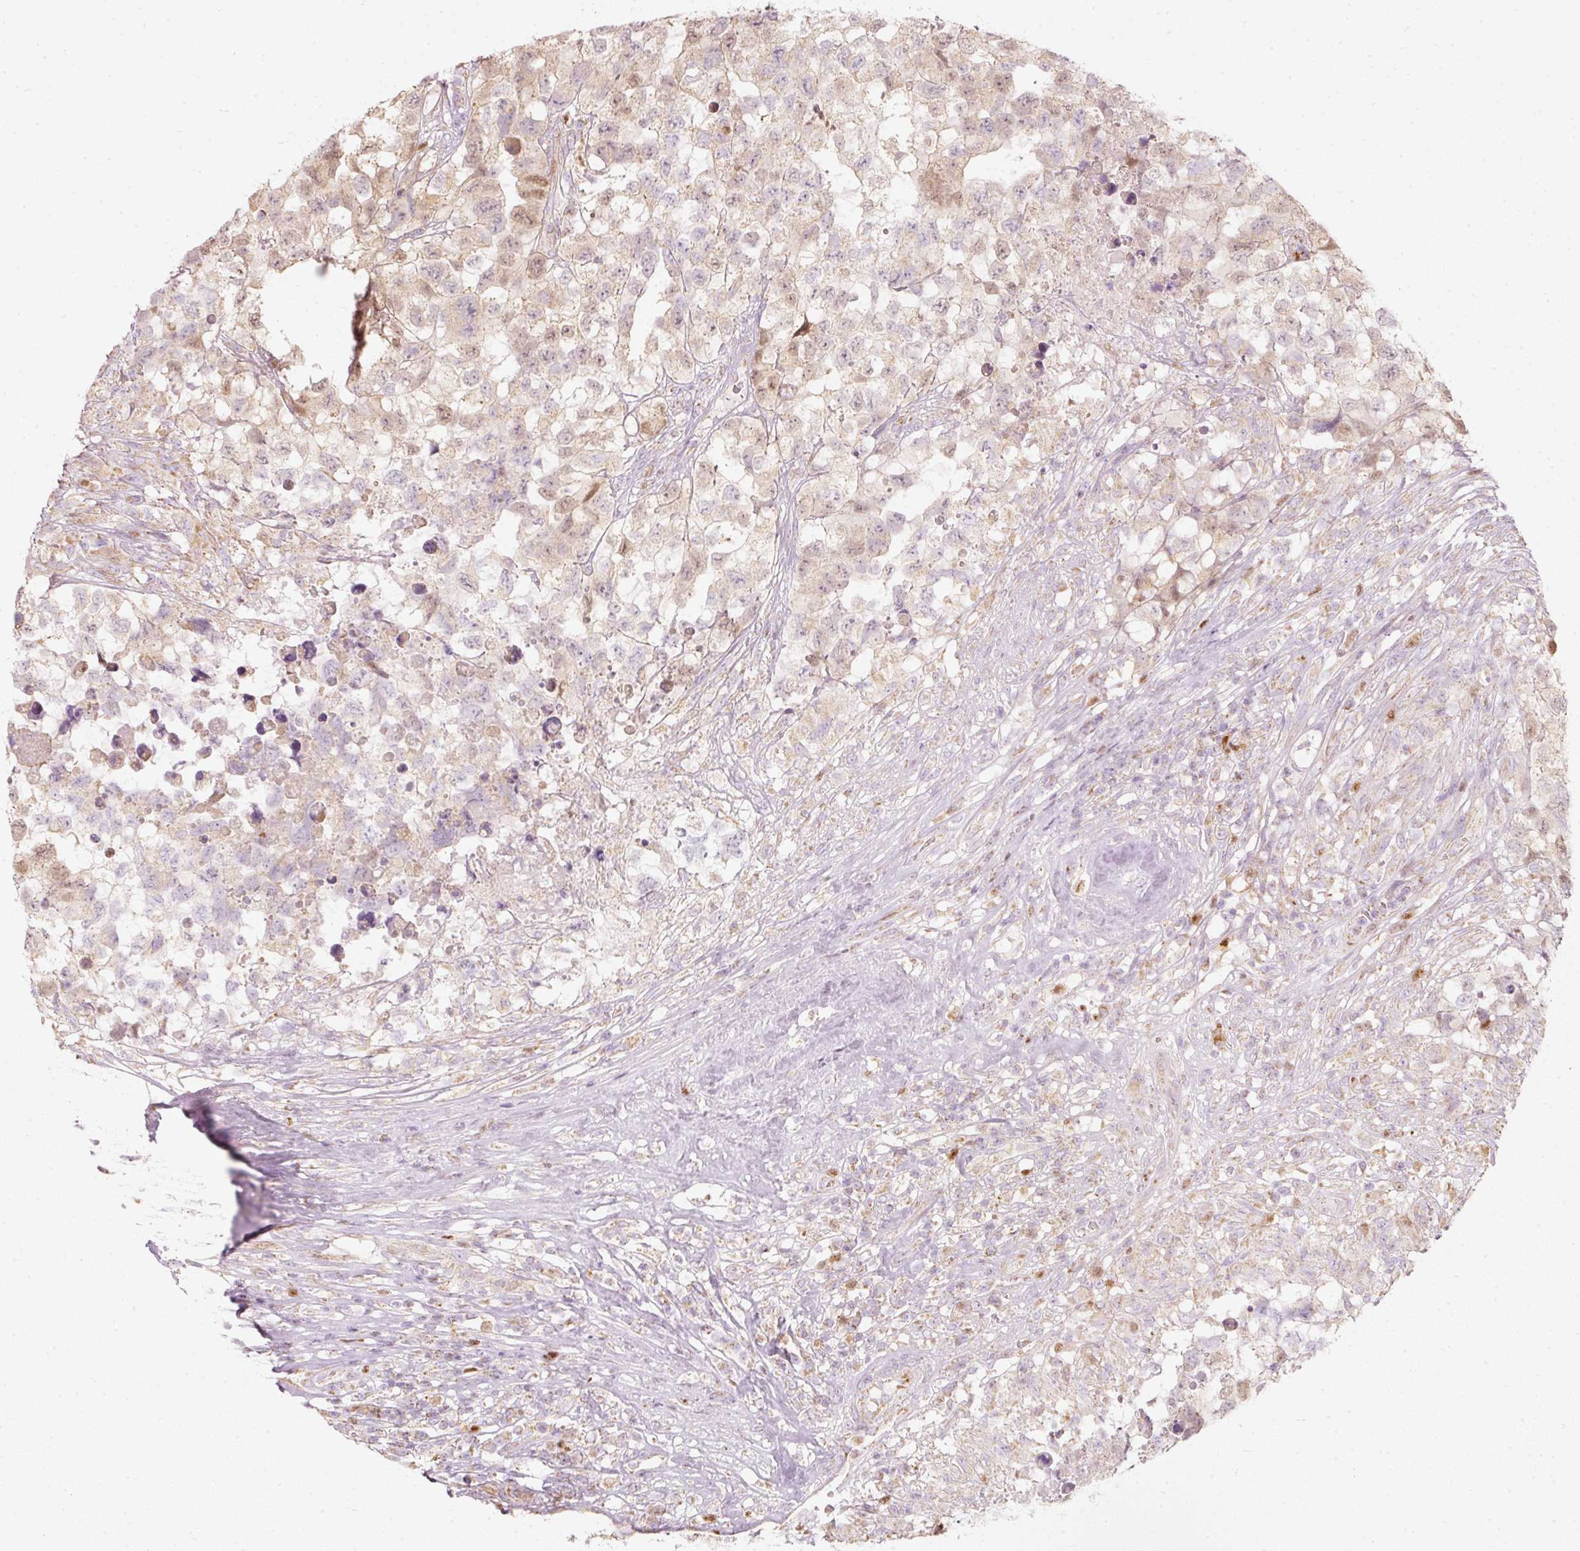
{"staining": {"intensity": "moderate", "quantity": "<25%", "location": "nuclear"}, "tissue": "testis cancer", "cell_type": "Tumor cells", "image_type": "cancer", "snomed": [{"axis": "morphology", "description": "Carcinoma, Embryonal, NOS"}, {"axis": "topography", "description": "Testis"}], "caption": "A brown stain shows moderate nuclear staining of a protein in human embryonal carcinoma (testis) tumor cells.", "gene": "DUT", "patient": {"sex": "male", "age": 83}}